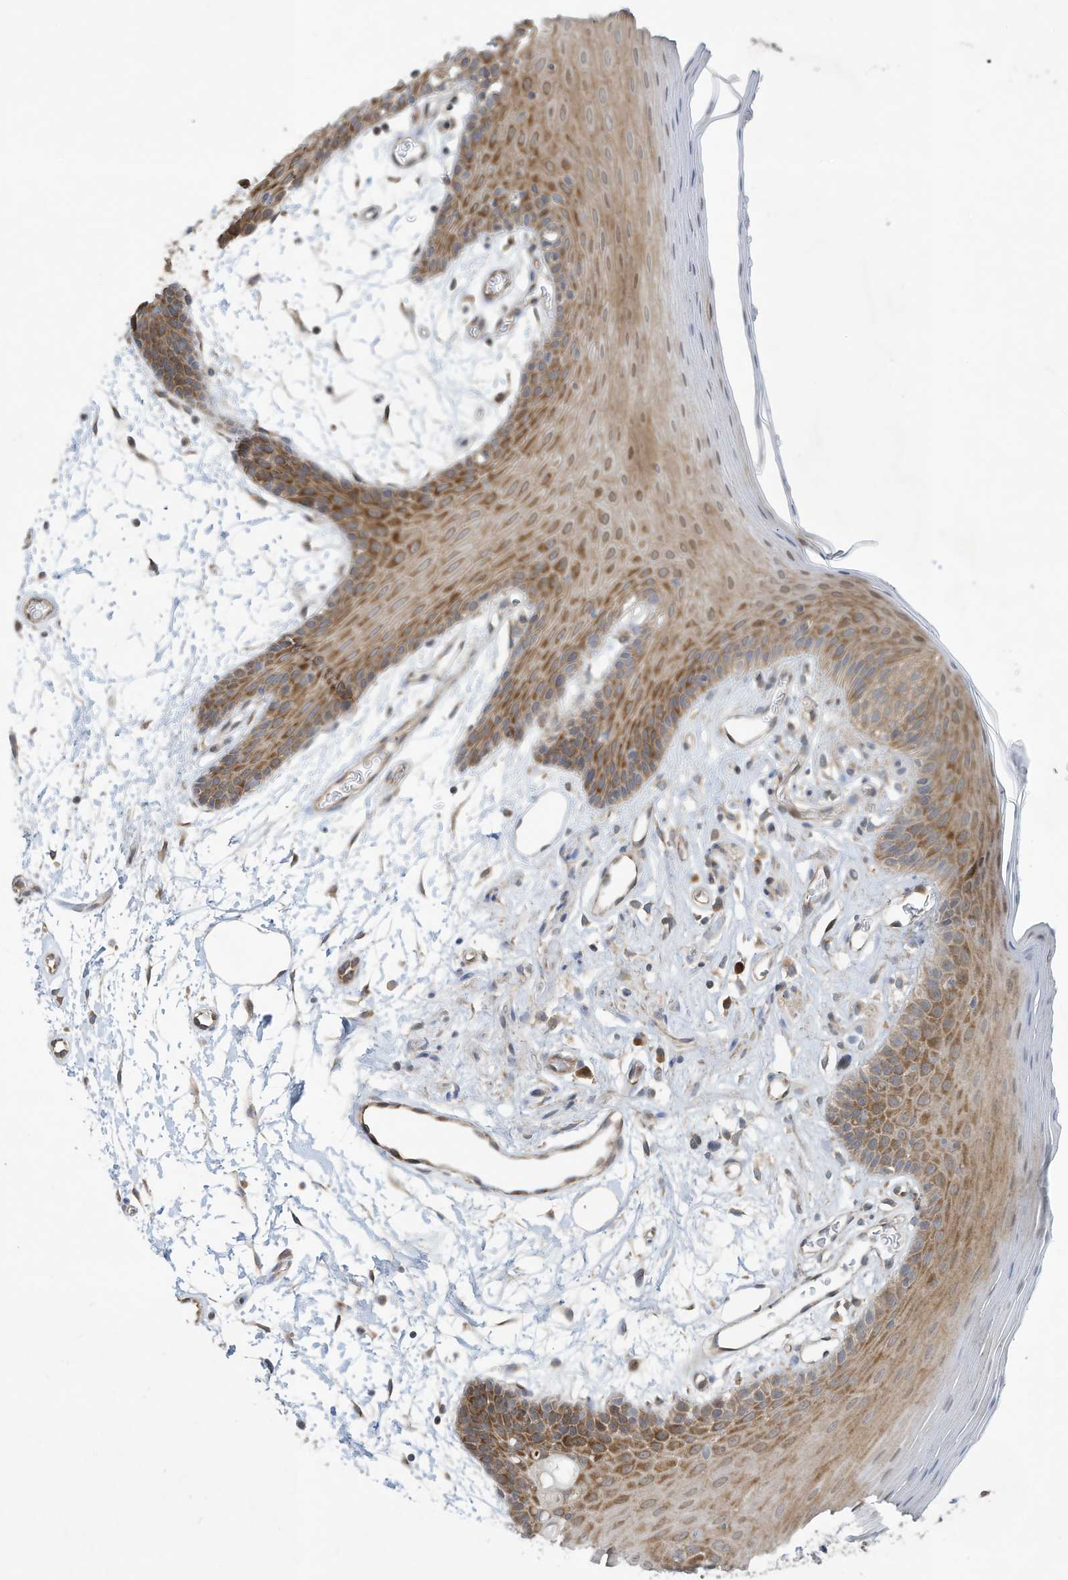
{"staining": {"intensity": "moderate", "quantity": "25%-75%", "location": "cytoplasmic/membranous"}, "tissue": "oral mucosa", "cell_type": "Squamous epithelial cells", "image_type": "normal", "snomed": [{"axis": "morphology", "description": "Normal tissue, NOS"}, {"axis": "topography", "description": "Skeletal muscle"}, {"axis": "topography", "description": "Oral tissue"}, {"axis": "topography", "description": "Salivary gland"}, {"axis": "topography", "description": "Peripheral nerve tissue"}], "caption": "Protein staining by immunohistochemistry (IHC) demonstrates moderate cytoplasmic/membranous staining in approximately 25%-75% of squamous epithelial cells in normal oral mucosa.", "gene": "USE1", "patient": {"sex": "male", "age": 54}}